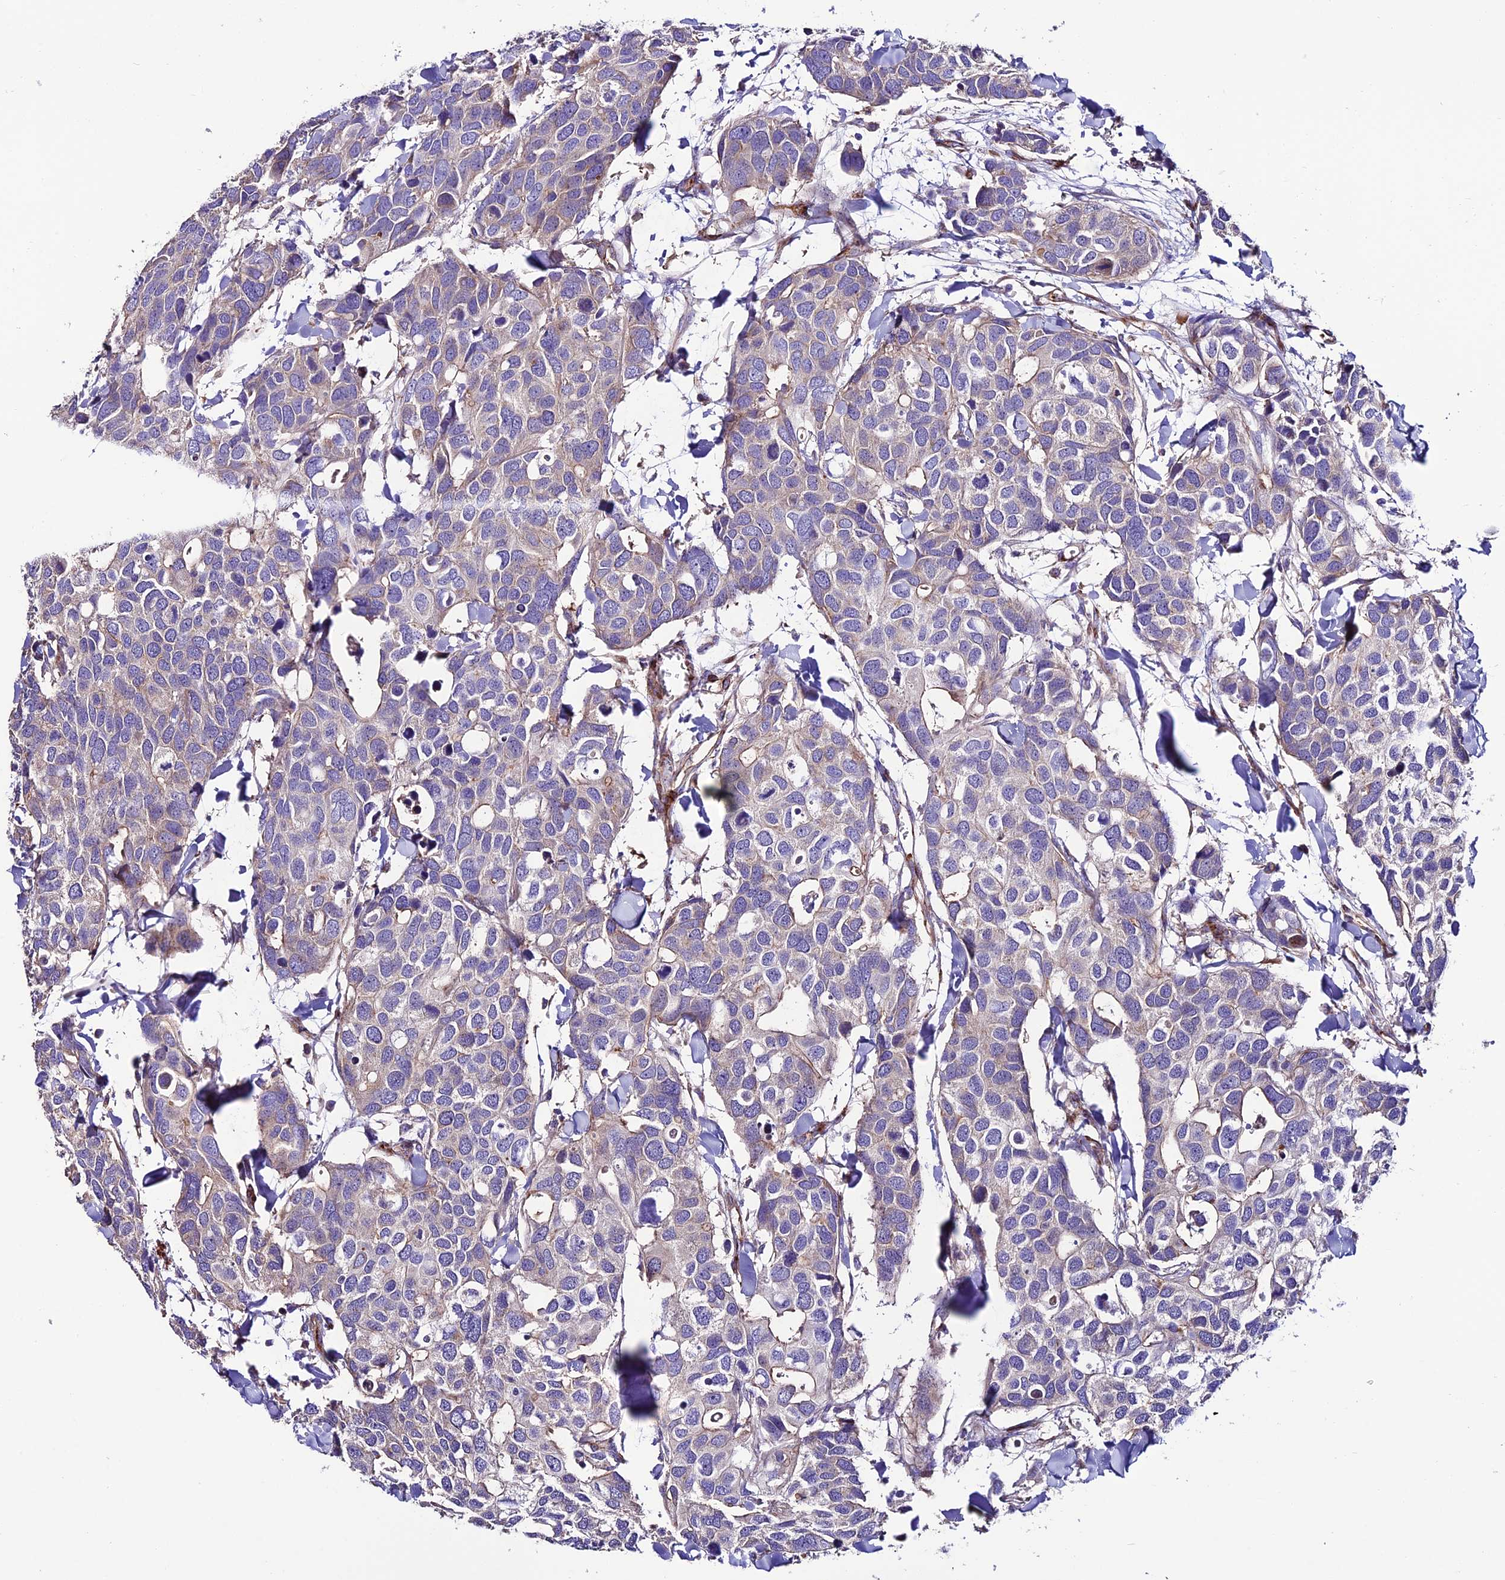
{"staining": {"intensity": "weak", "quantity": "<25%", "location": "cytoplasmic/membranous"}, "tissue": "breast cancer", "cell_type": "Tumor cells", "image_type": "cancer", "snomed": [{"axis": "morphology", "description": "Duct carcinoma"}, {"axis": "topography", "description": "Breast"}], "caption": "High power microscopy image of an immunohistochemistry image of breast cancer (invasive ductal carcinoma), revealing no significant expression in tumor cells.", "gene": "REX1BD", "patient": {"sex": "female", "age": 83}}